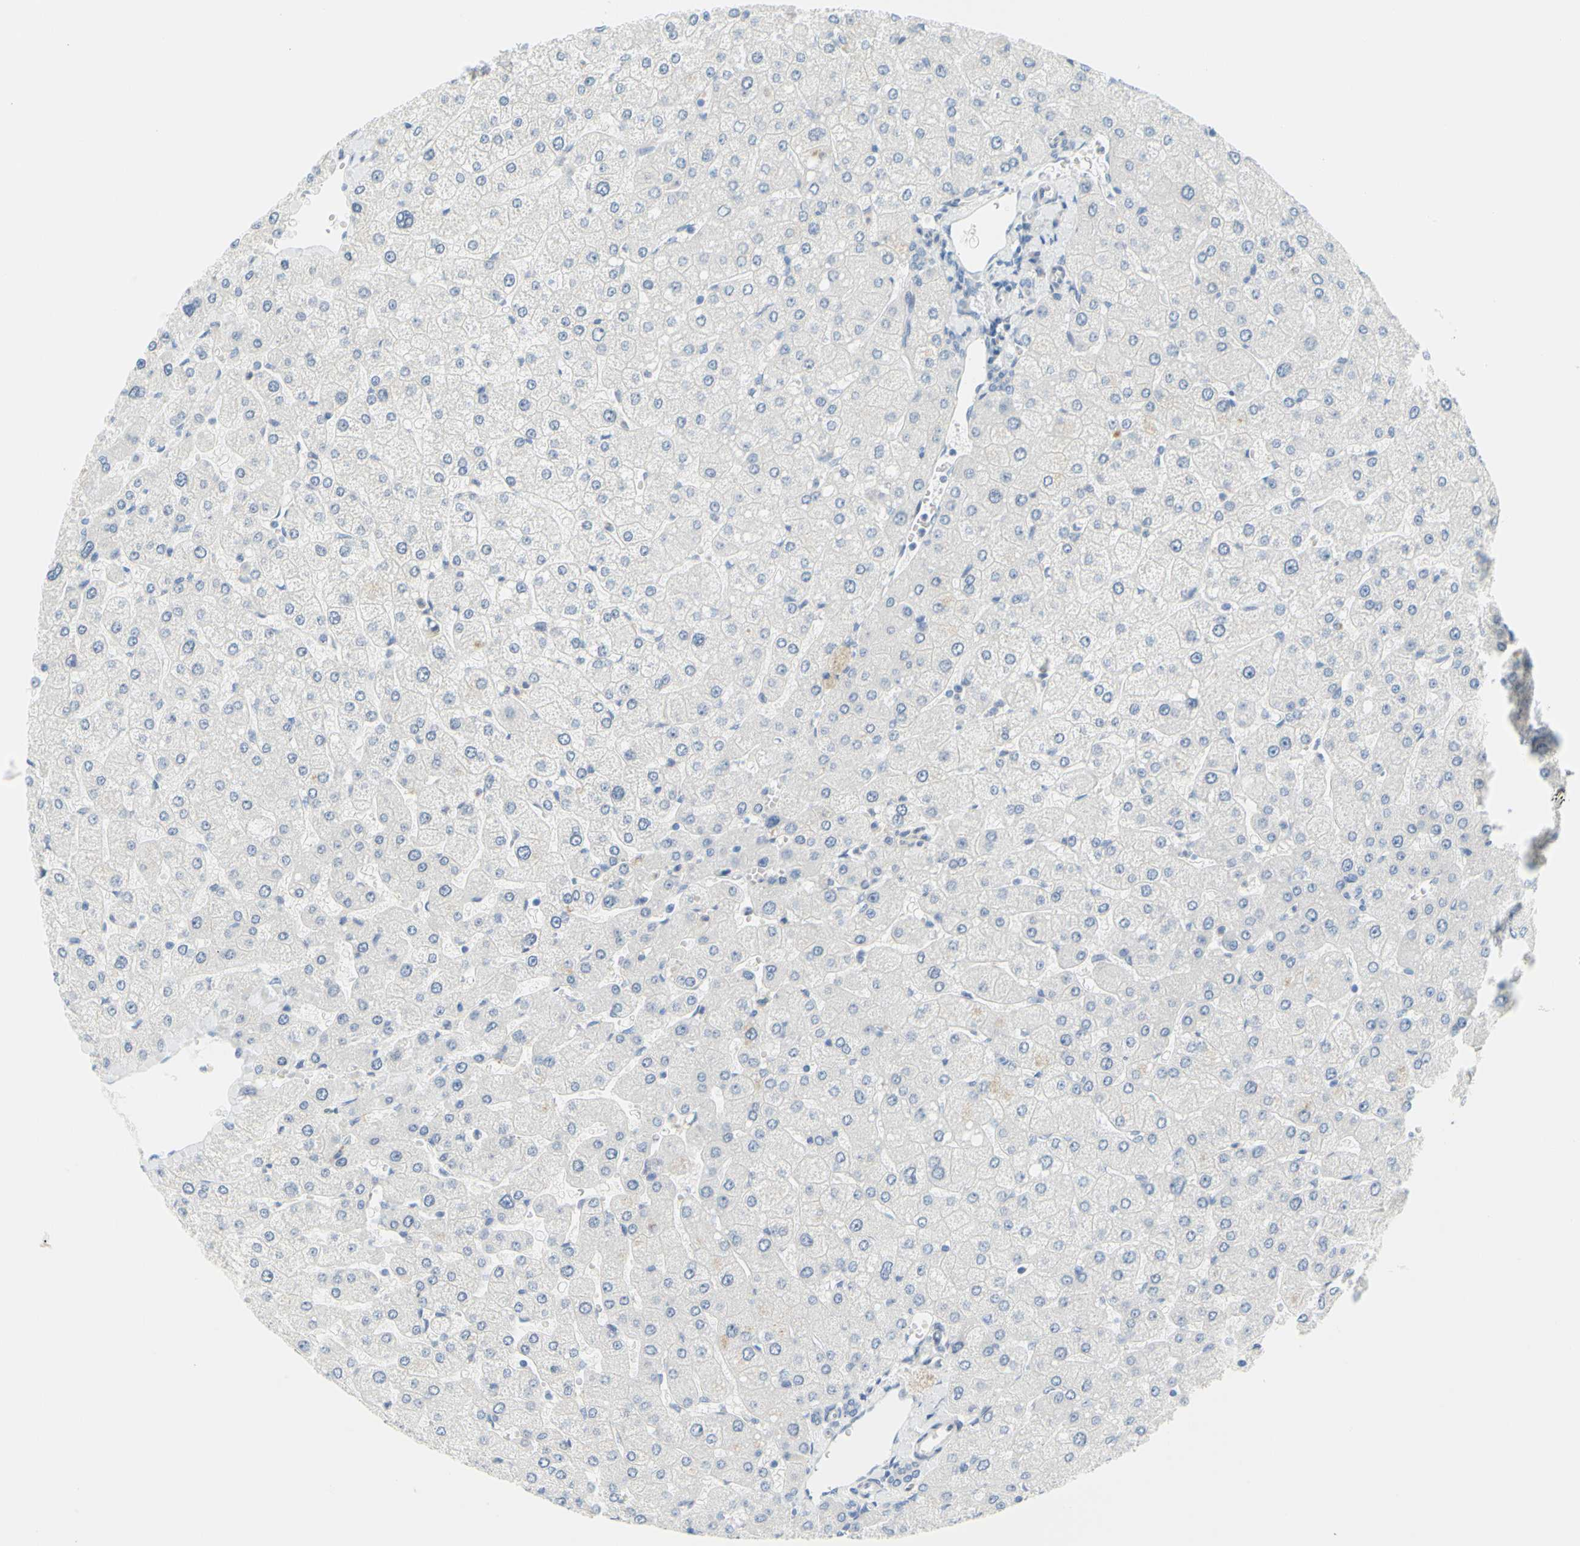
{"staining": {"intensity": "negative", "quantity": "none", "location": "none"}, "tissue": "liver", "cell_type": "Cholangiocytes", "image_type": "normal", "snomed": [{"axis": "morphology", "description": "Normal tissue, NOS"}, {"axis": "topography", "description": "Liver"}], "caption": "This is an immunohistochemistry image of benign human liver. There is no staining in cholangiocytes.", "gene": "DCT", "patient": {"sex": "male", "age": 55}}